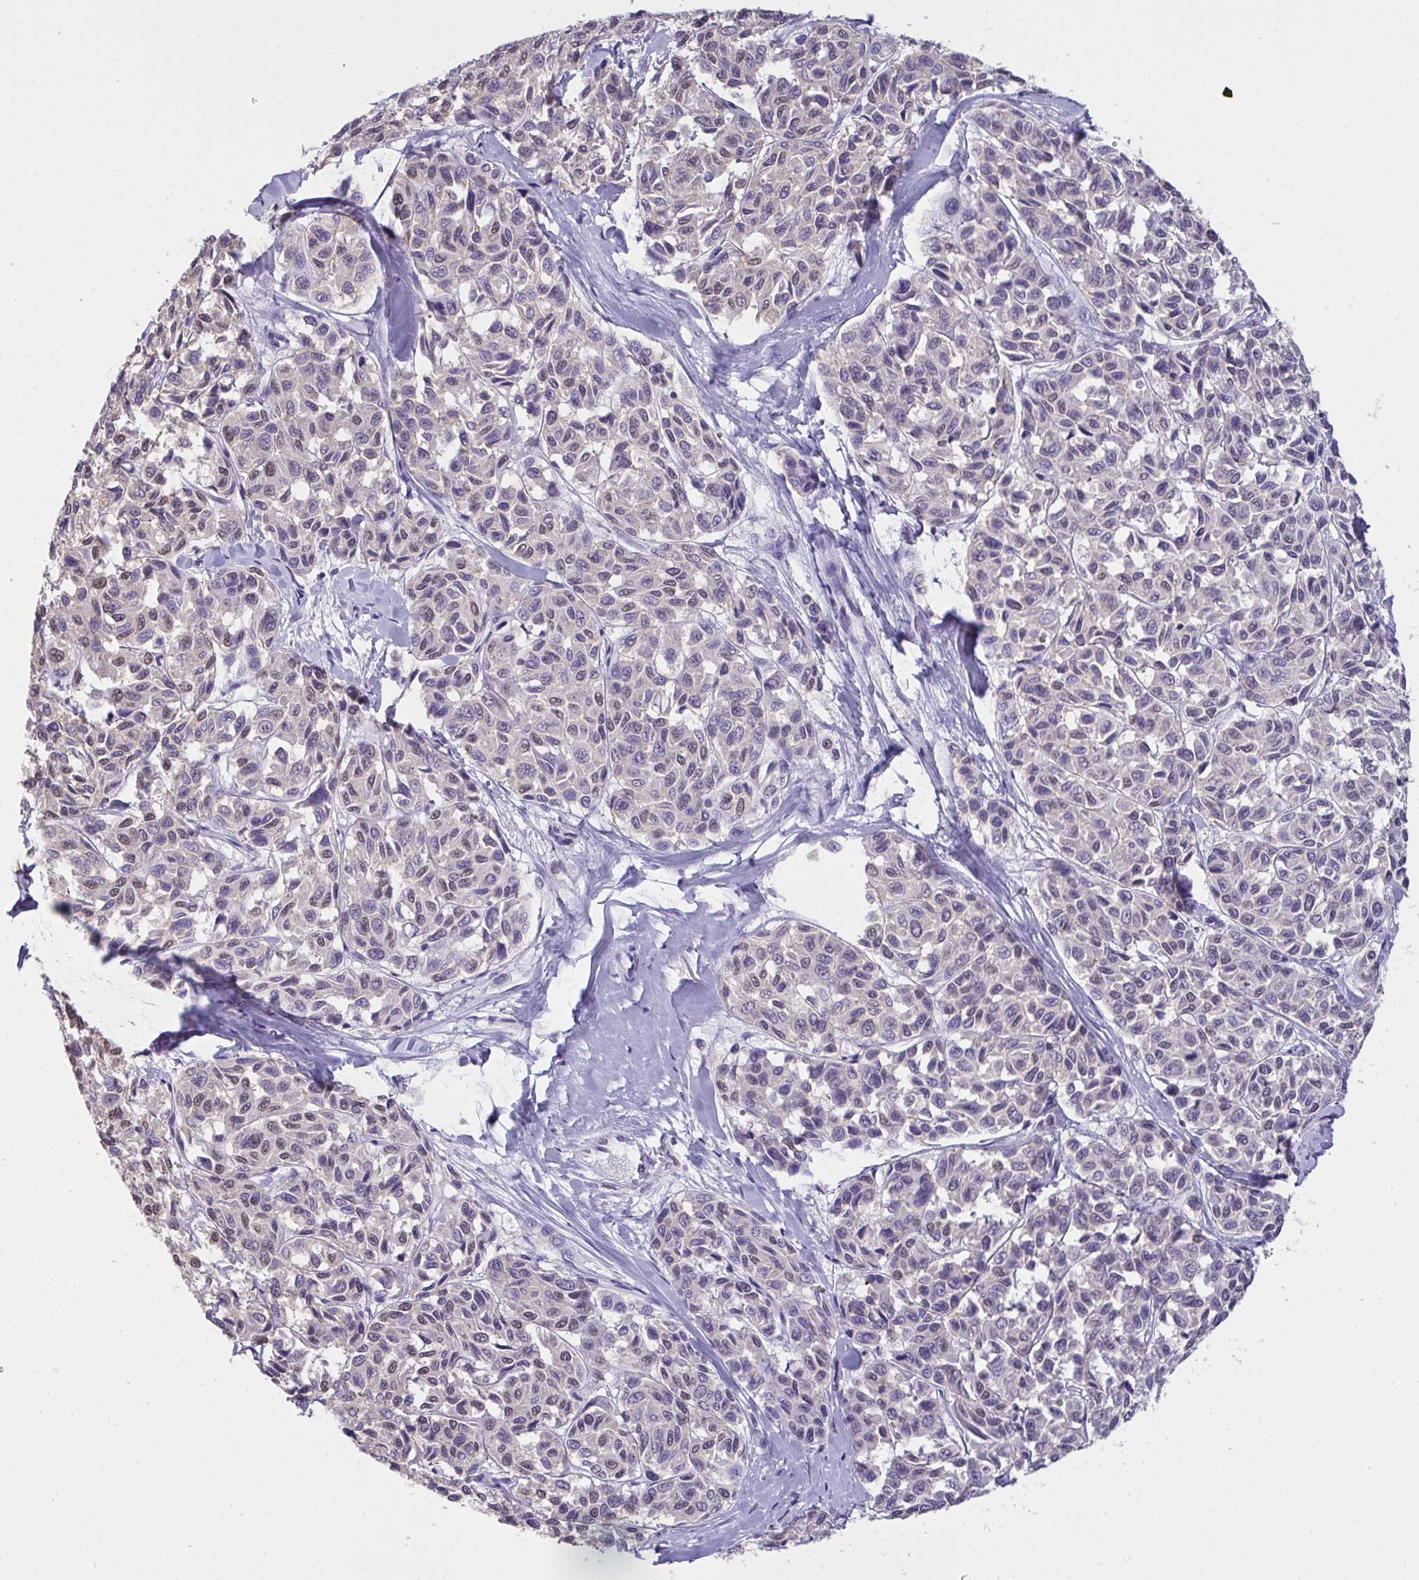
{"staining": {"intensity": "weak", "quantity": "25%-75%", "location": "nuclear"}, "tissue": "melanoma", "cell_type": "Tumor cells", "image_type": "cancer", "snomed": [{"axis": "morphology", "description": "Malignant melanoma, NOS"}, {"axis": "topography", "description": "Skin"}], "caption": "The histopathology image shows a brown stain indicating the presence of a protein in the nuclear of tumor cells in malignant melanoma.", "gene": "SEMA6B", "patient": {"sex": "female", "age": 66}}